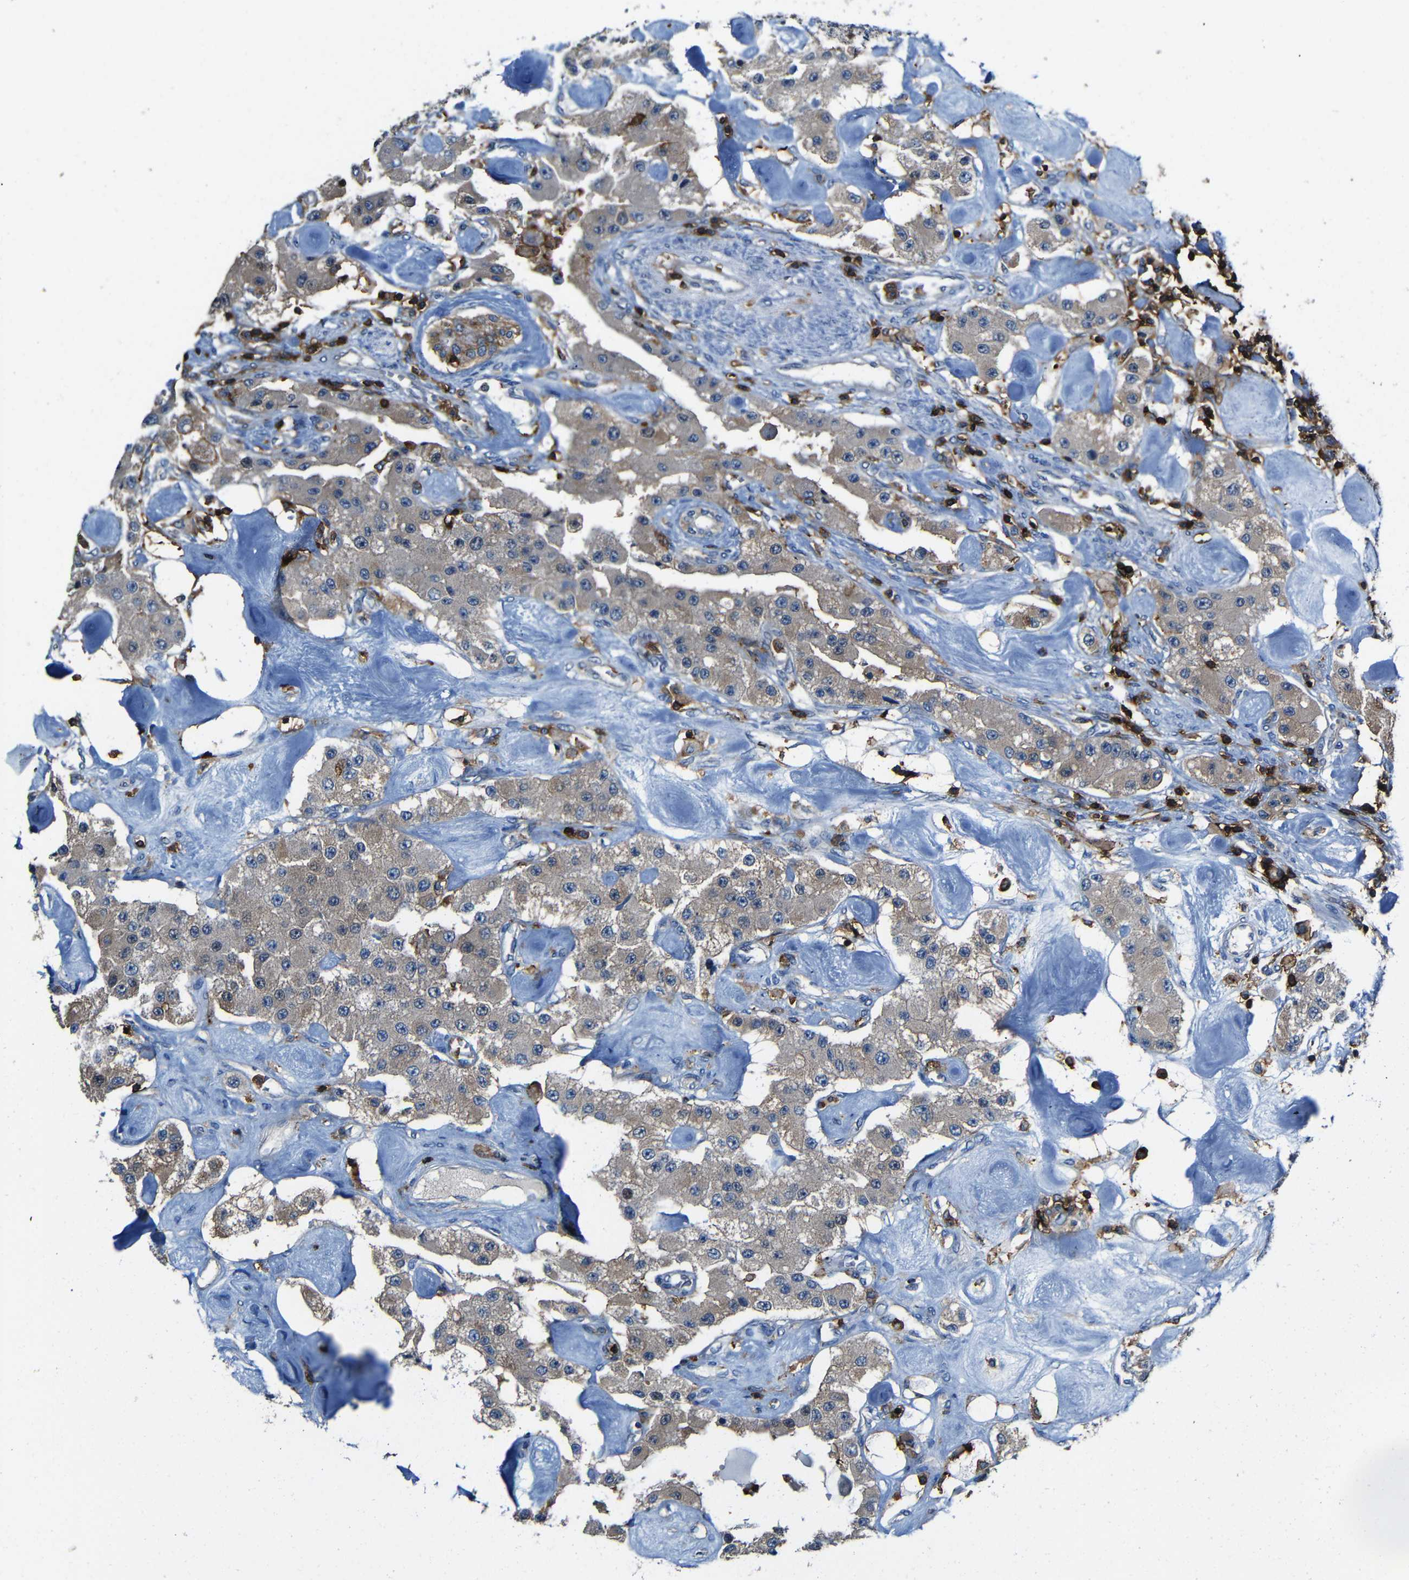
{"staining": {"intensity": "moderate", "quantity": ">75%", "location": "cytoplasmic/membranous"}, "tissue": "carcinoid", "cell_type": "Tumor cells", "image_type": "cancer", "snomed": [{"axis": "morphology", "description": "Carcinoid, malignant, NOS"}, {"axis": "topography", "description": "Pancreas"}], "caption": "An immunohistochemistry (IHC) histopathology image of tumor tissue is shown. Protein staining in brown labels moderate cytoplasmic/membranous positivity in carcinoid within tumor cells.", "gene": "P2RY12", "patient": {"sex": "male", "age": 41}}